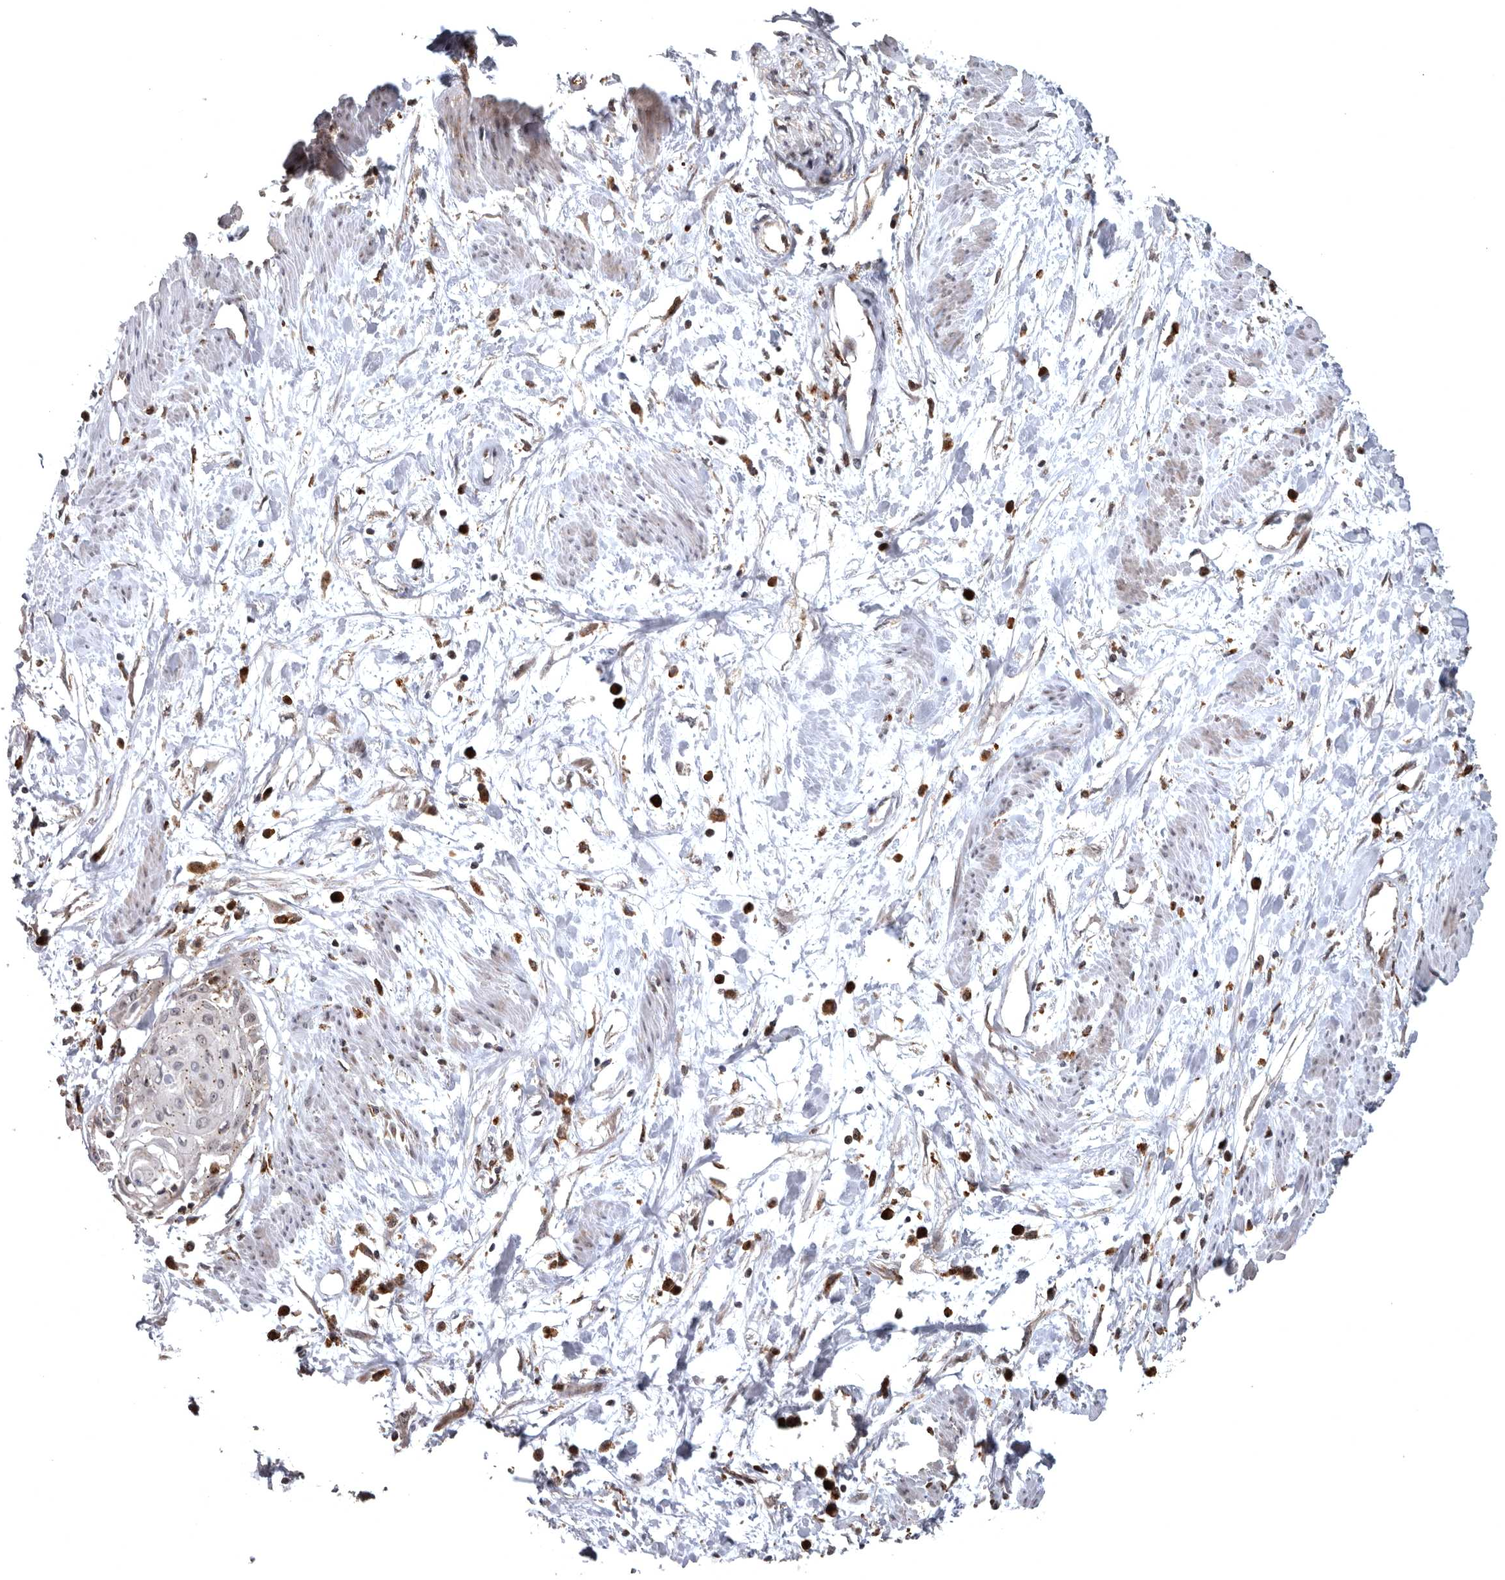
{"staining": {"intensity": "weak", "quantity": ">75%", "location": "cytoplasmic/membranous"}, "tissue": "cervical cancer", "cell_type": "Tumor cells", "image_type": "cancer", "snomed": [{"axis": "morphology", "description": "Squamous cell carcinoma, NOS"}, {"axis": "topography", "description": "Cervix"}], "caption": "A high-resolution photomicrograph shows IHC staining of squamous cell carcinoma (cervical), which shows weak cytoplasmic/membranous staining in about >75% of tumor cells.", "gene": "FGFR4", "patient": {"sex": "female", "age": 57}}